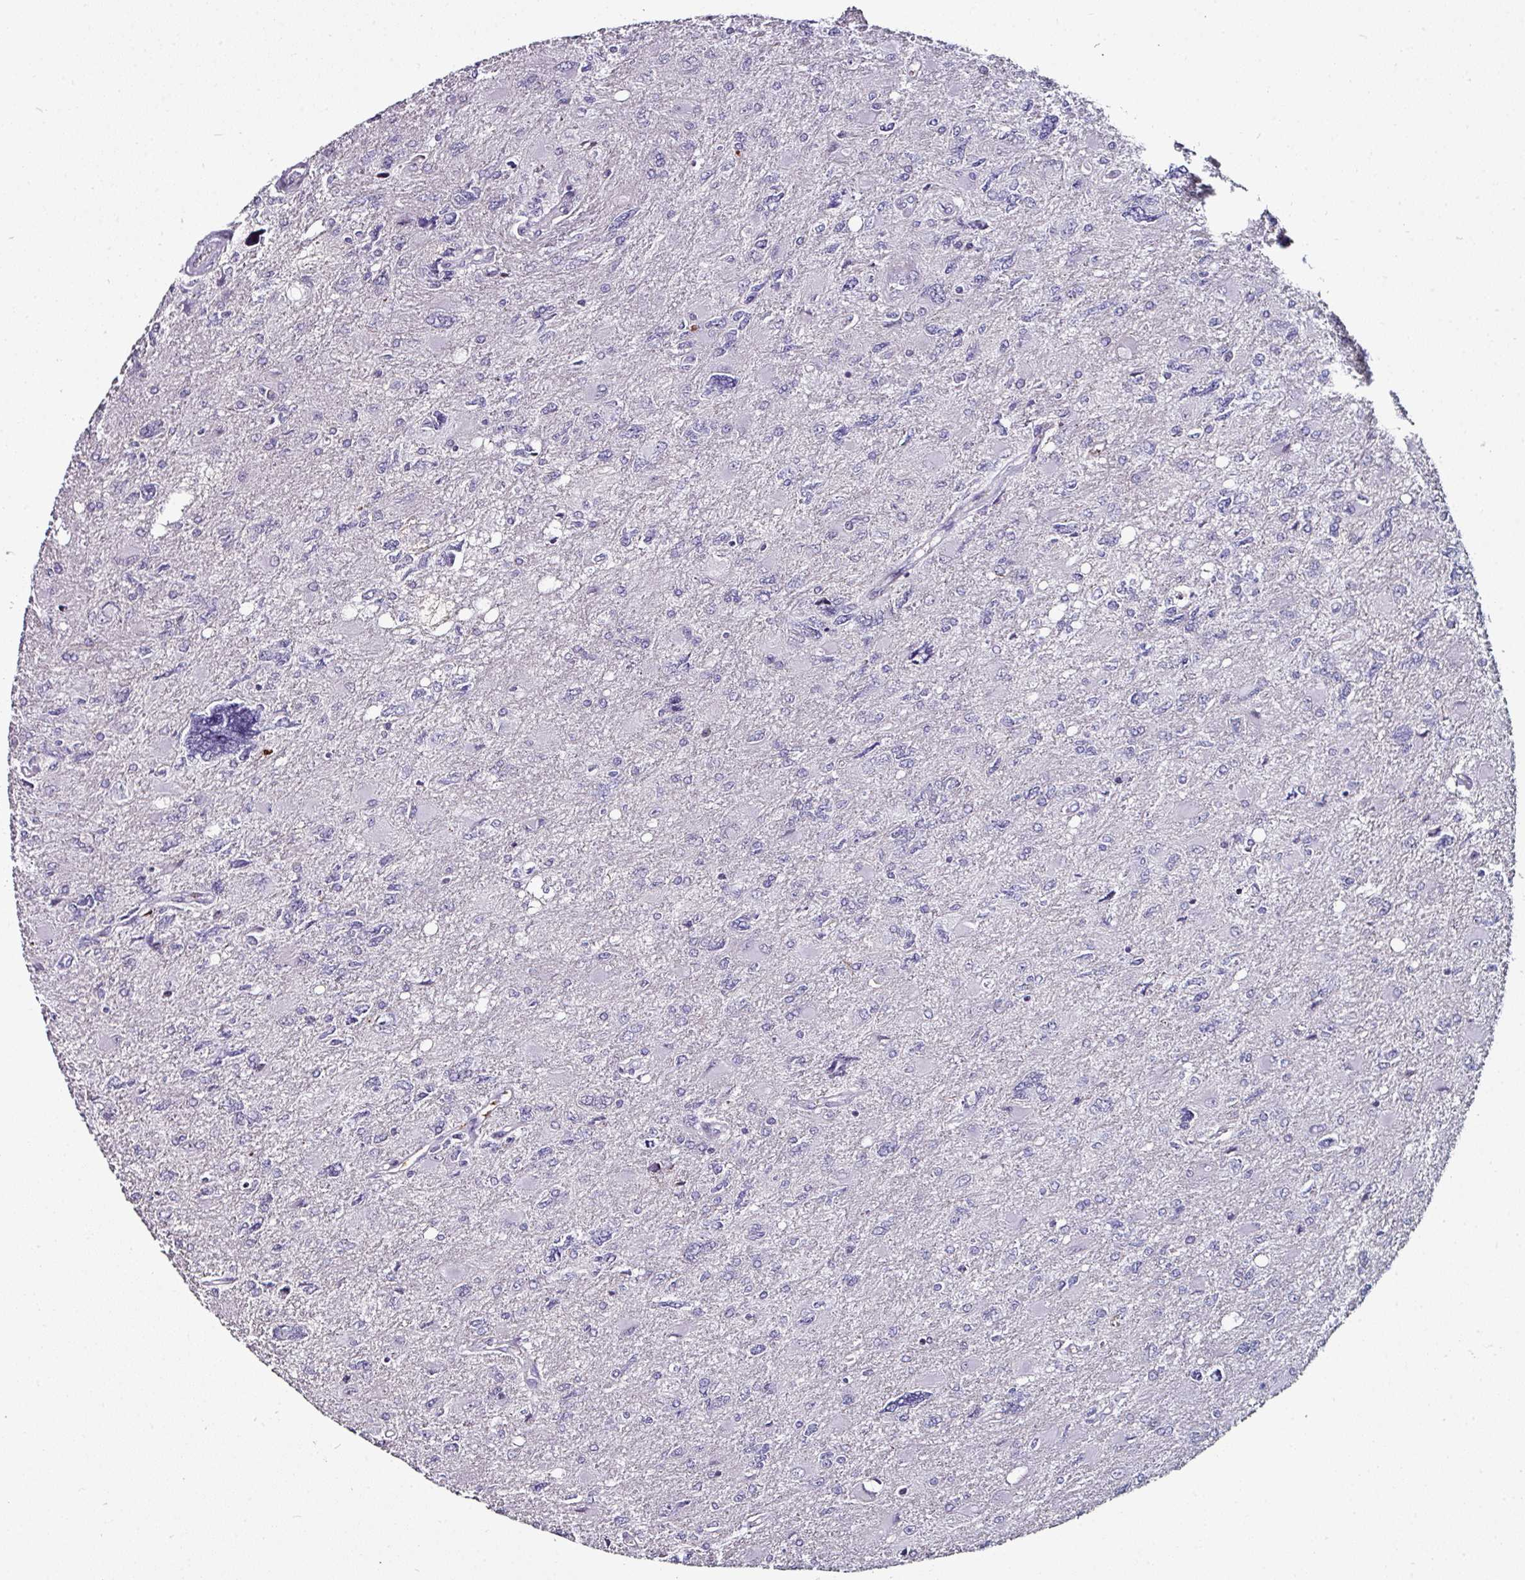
{"staining": {"intensity": "negative", "quantity": "none", "location": "none"}, "tissue": "glioma", "cell_type": "Tumor cells", "image_type": "cancer", "snomed": [{"axis": "morphology", "description": "Glioma, malignant, High grade"}, {"axis": "topography", "description": "Brain"}], "caption": "High power microscopy image of an immunohistochemistry micrograph of glioma, revealing no significant positivity in tumor cells. (DAB IHC with hematoxylin counter stain).", "gene": "TMPRSS9", "patient": {"sex": "male", "age": 67}}